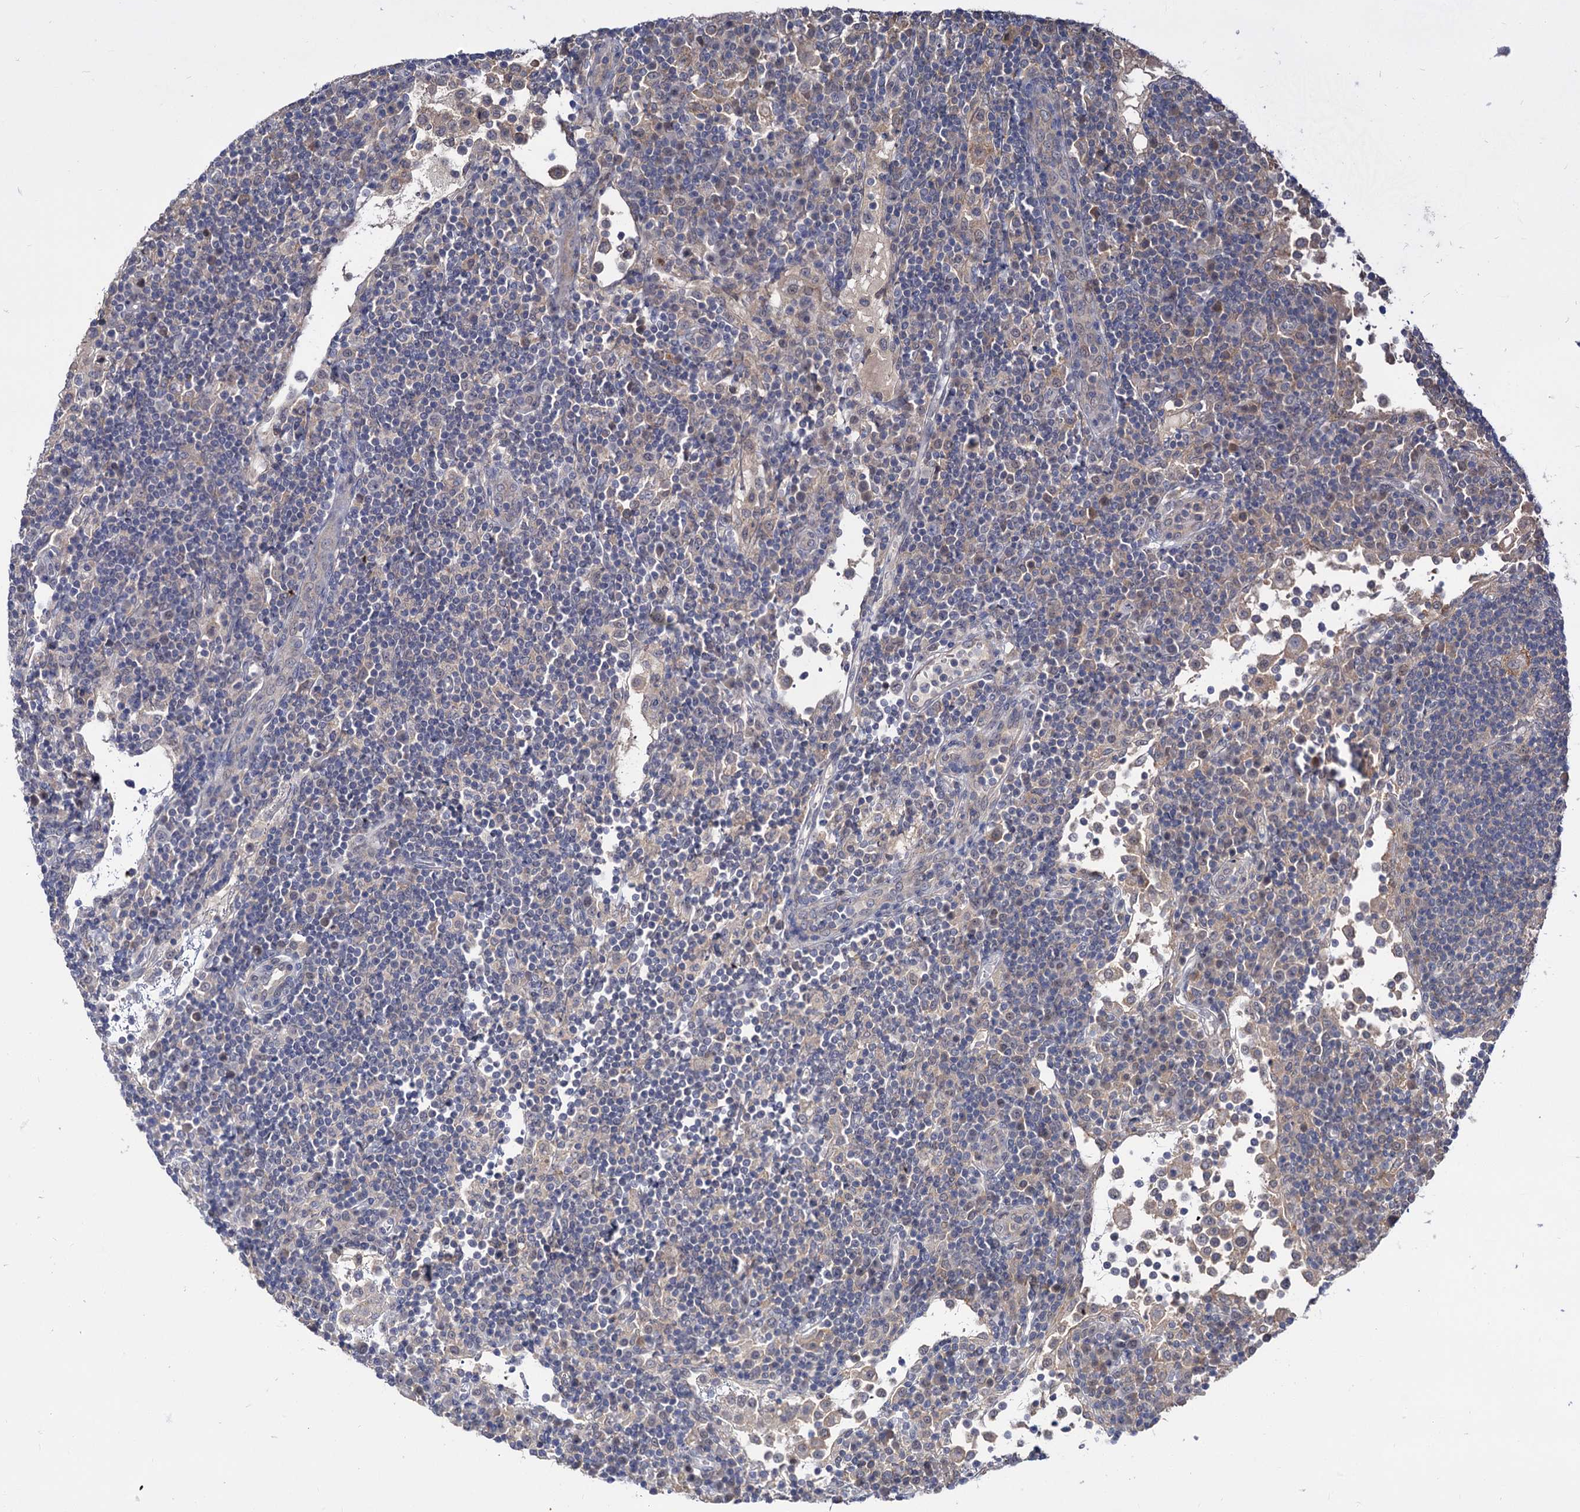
{"staining": {"intensity": "negative", "quantity": "none", "location": "none"}, "tissue": "lymph node", "cell_type": "Germinal center cells", "image_type": "normal", "snomed": [{"axis": "morphology", "description": "Normal tissue, NOS"}, {"axis": "topography", "description": "Lymph node"}], "caption": "High magnification brightfield microscopy of unremarkable lymph node stained with DAB (3,3'-diaminobenzidine) (brown) and counterstained with hematoxylin (blue): germinal center cells show no significant positivity.", "gene": "NEK10", "patient": {"sex": "female", "age": 53}}